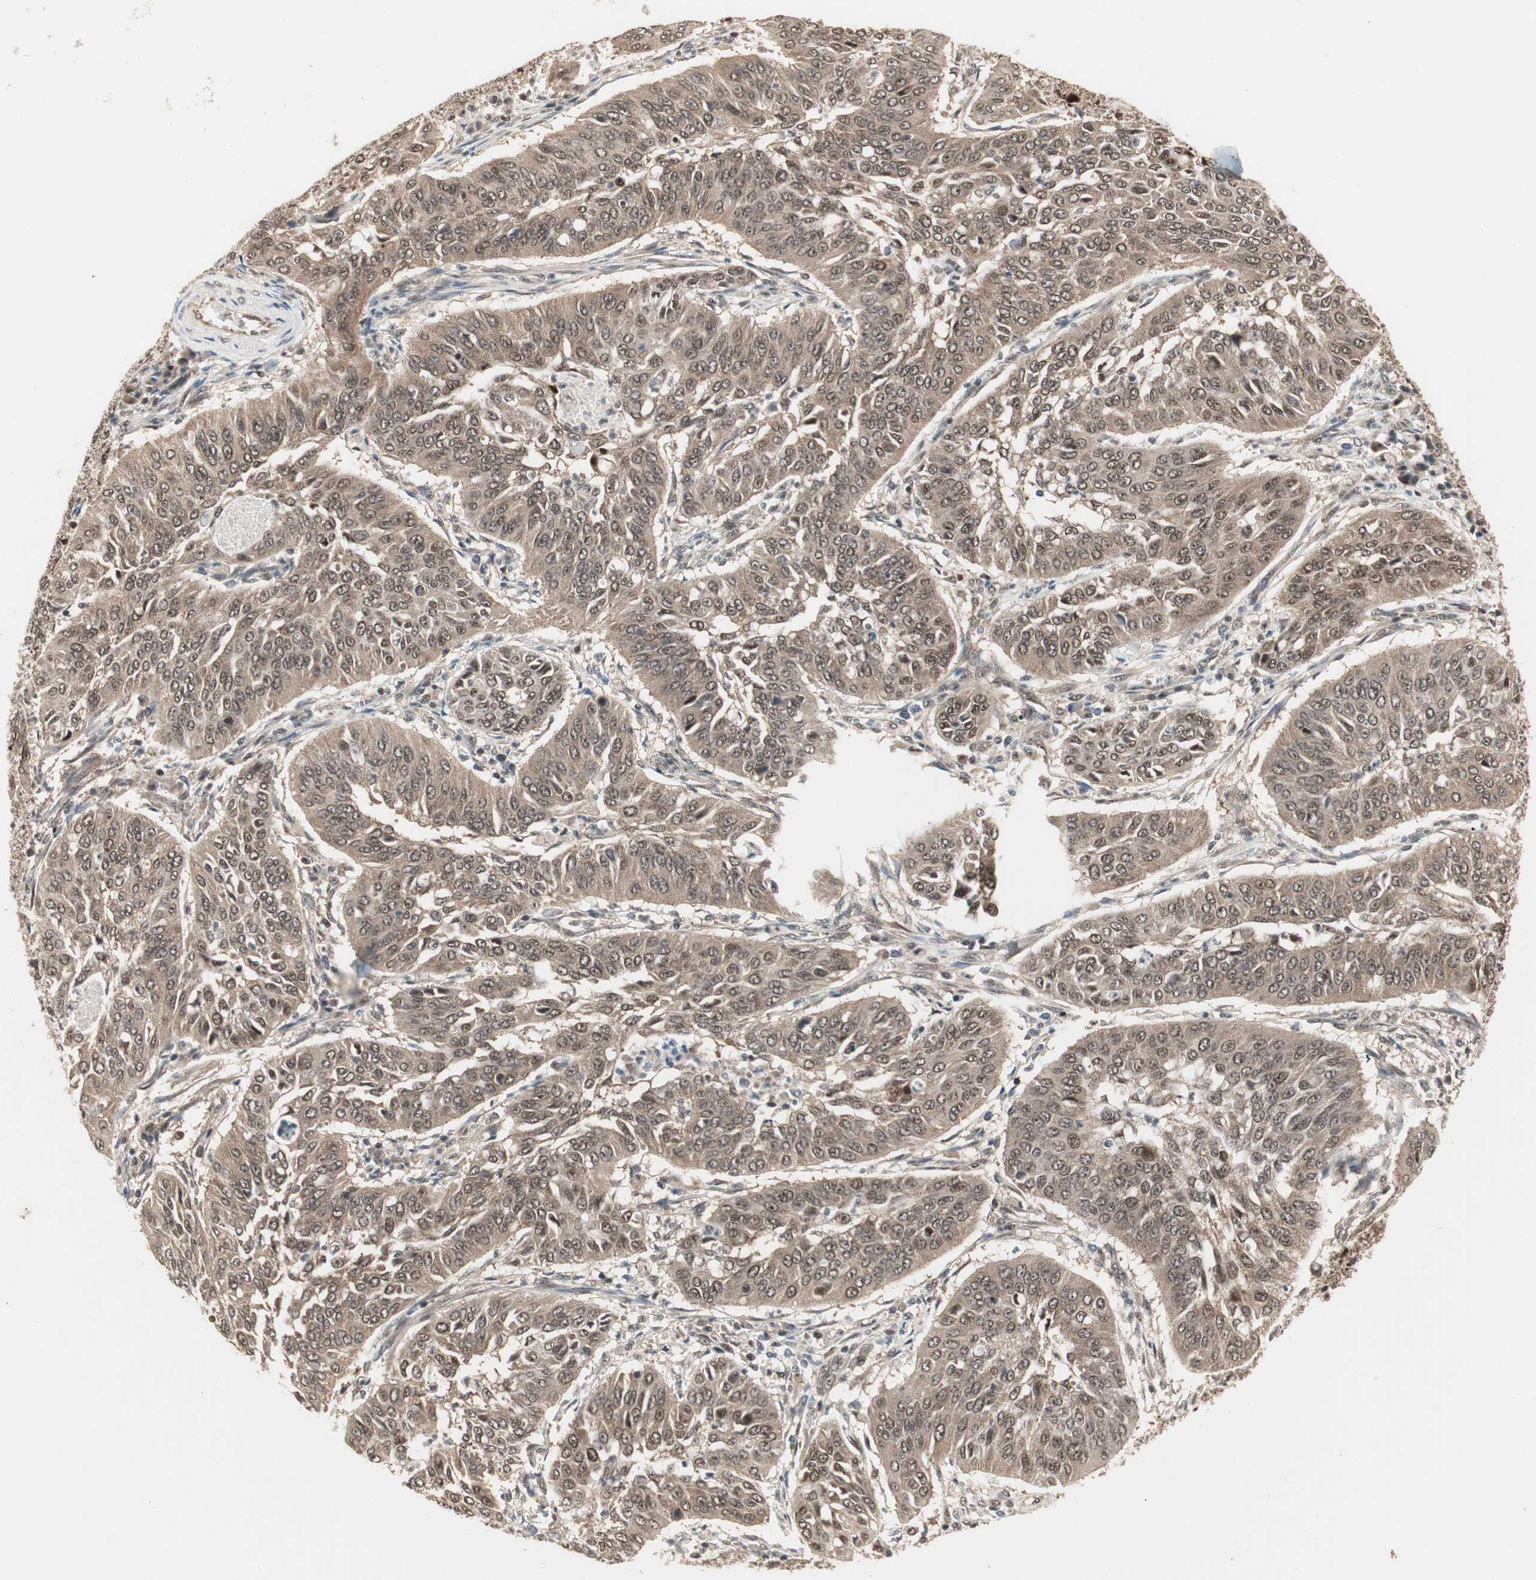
{"staining": {"intensity": "moderate", "quantity": ">75%", "location": "cytoplasmic/membranous,nuclear"}, "tissue": "cervical cancer", "cell_type": "Tumor cells", "image_type": "cancer", "snomed": [{"axis": "morphology", "description": "Normal tissue, NOS"}, {"axis": "morphology", "description": "Squamous cell carcinoma, NOS"}, {"axis": "topography", "description": "Cervix"}], "caption": "Tumor cells display medium levels of moderate cytoplasmic/membranous and nuclear expression in about >75% of cells in human cervical cancer.", "gene": "CSNK2B", "patient": {"sex": "female", "age": 39}}